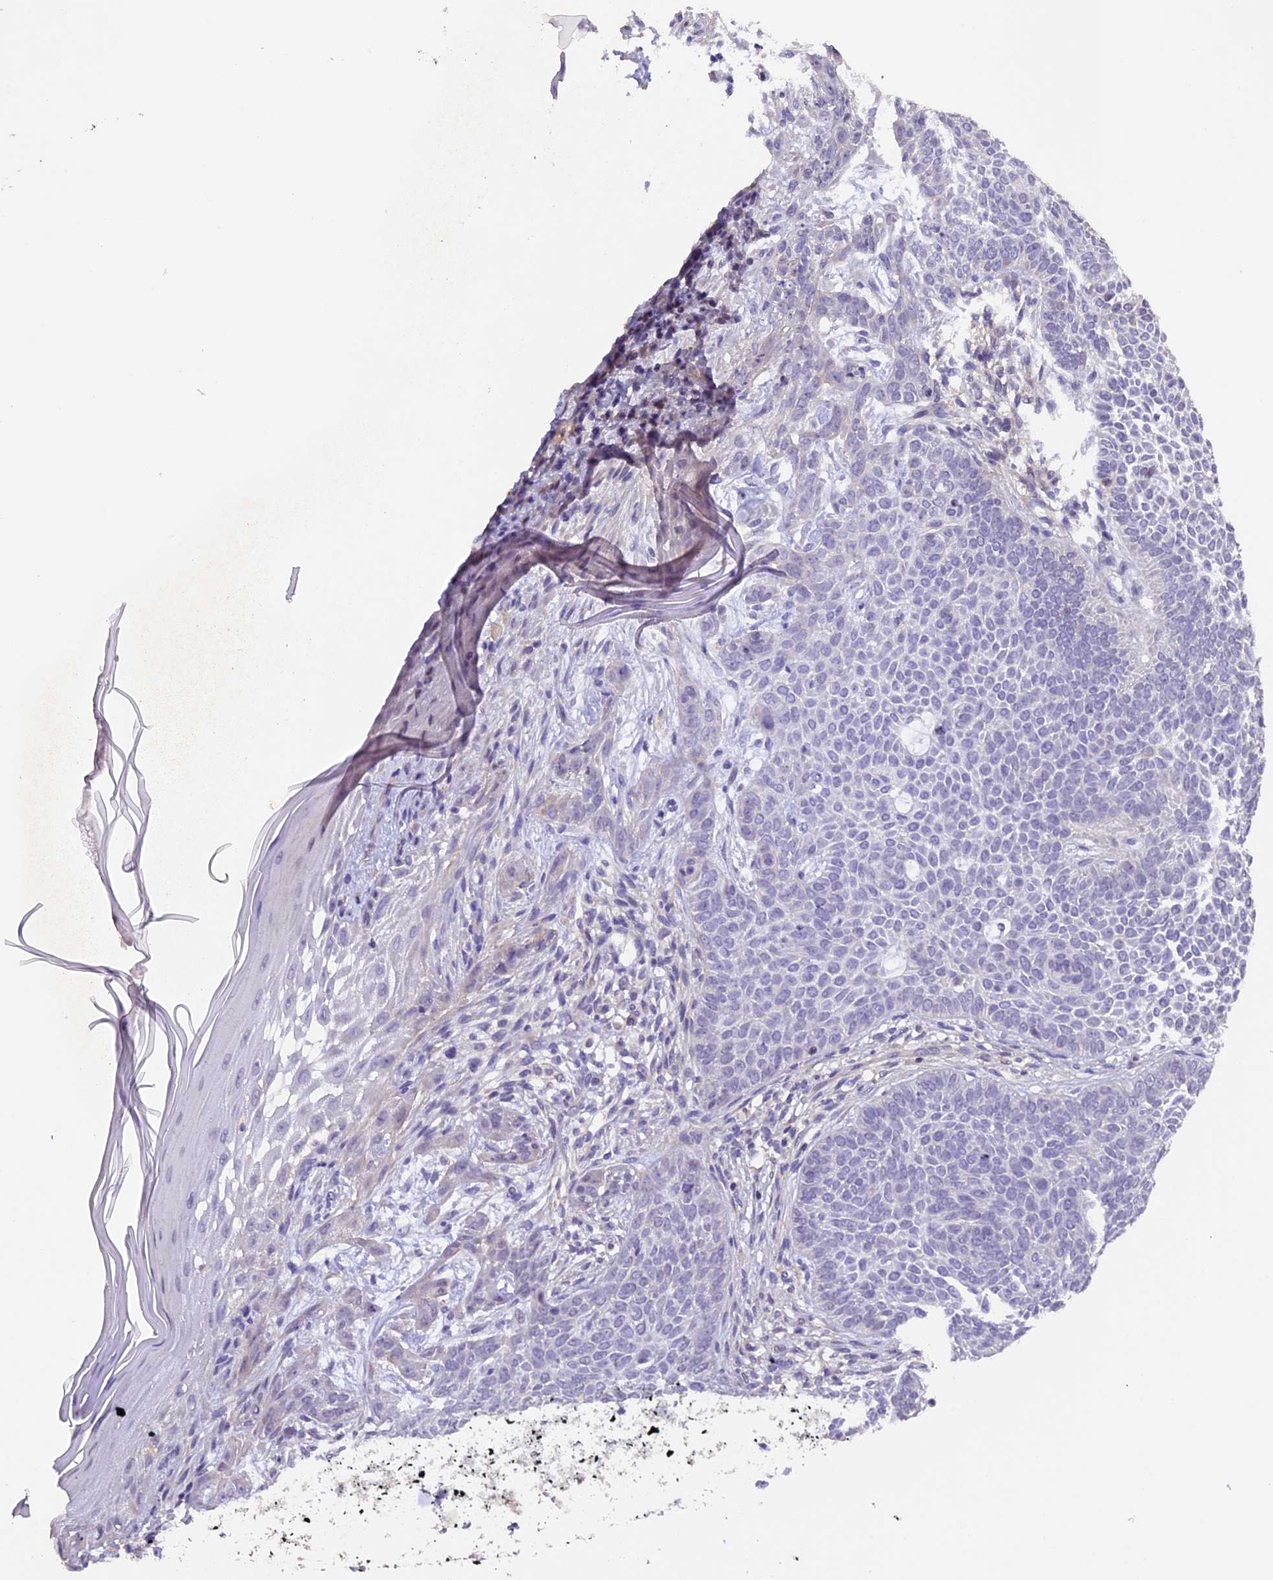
{"staining": {"intensity": "negative", "quantity": "none", "location": "none"}, "tissue": "skin cancer", "cell_type": "Tumor cells", "image_type": "cancer", "snomed": [{"axis": "morphology", "description": "Basal cell carcinoma"}, {"axis": "topography", "description": "Skin"}], "caption": "Immunohistochemistry (IHC) of skin basal cell carcinoma demonstrates no expression in tumor cells.", "gene": "GNB5", "patient": {"sex": "male", "age": 85}}